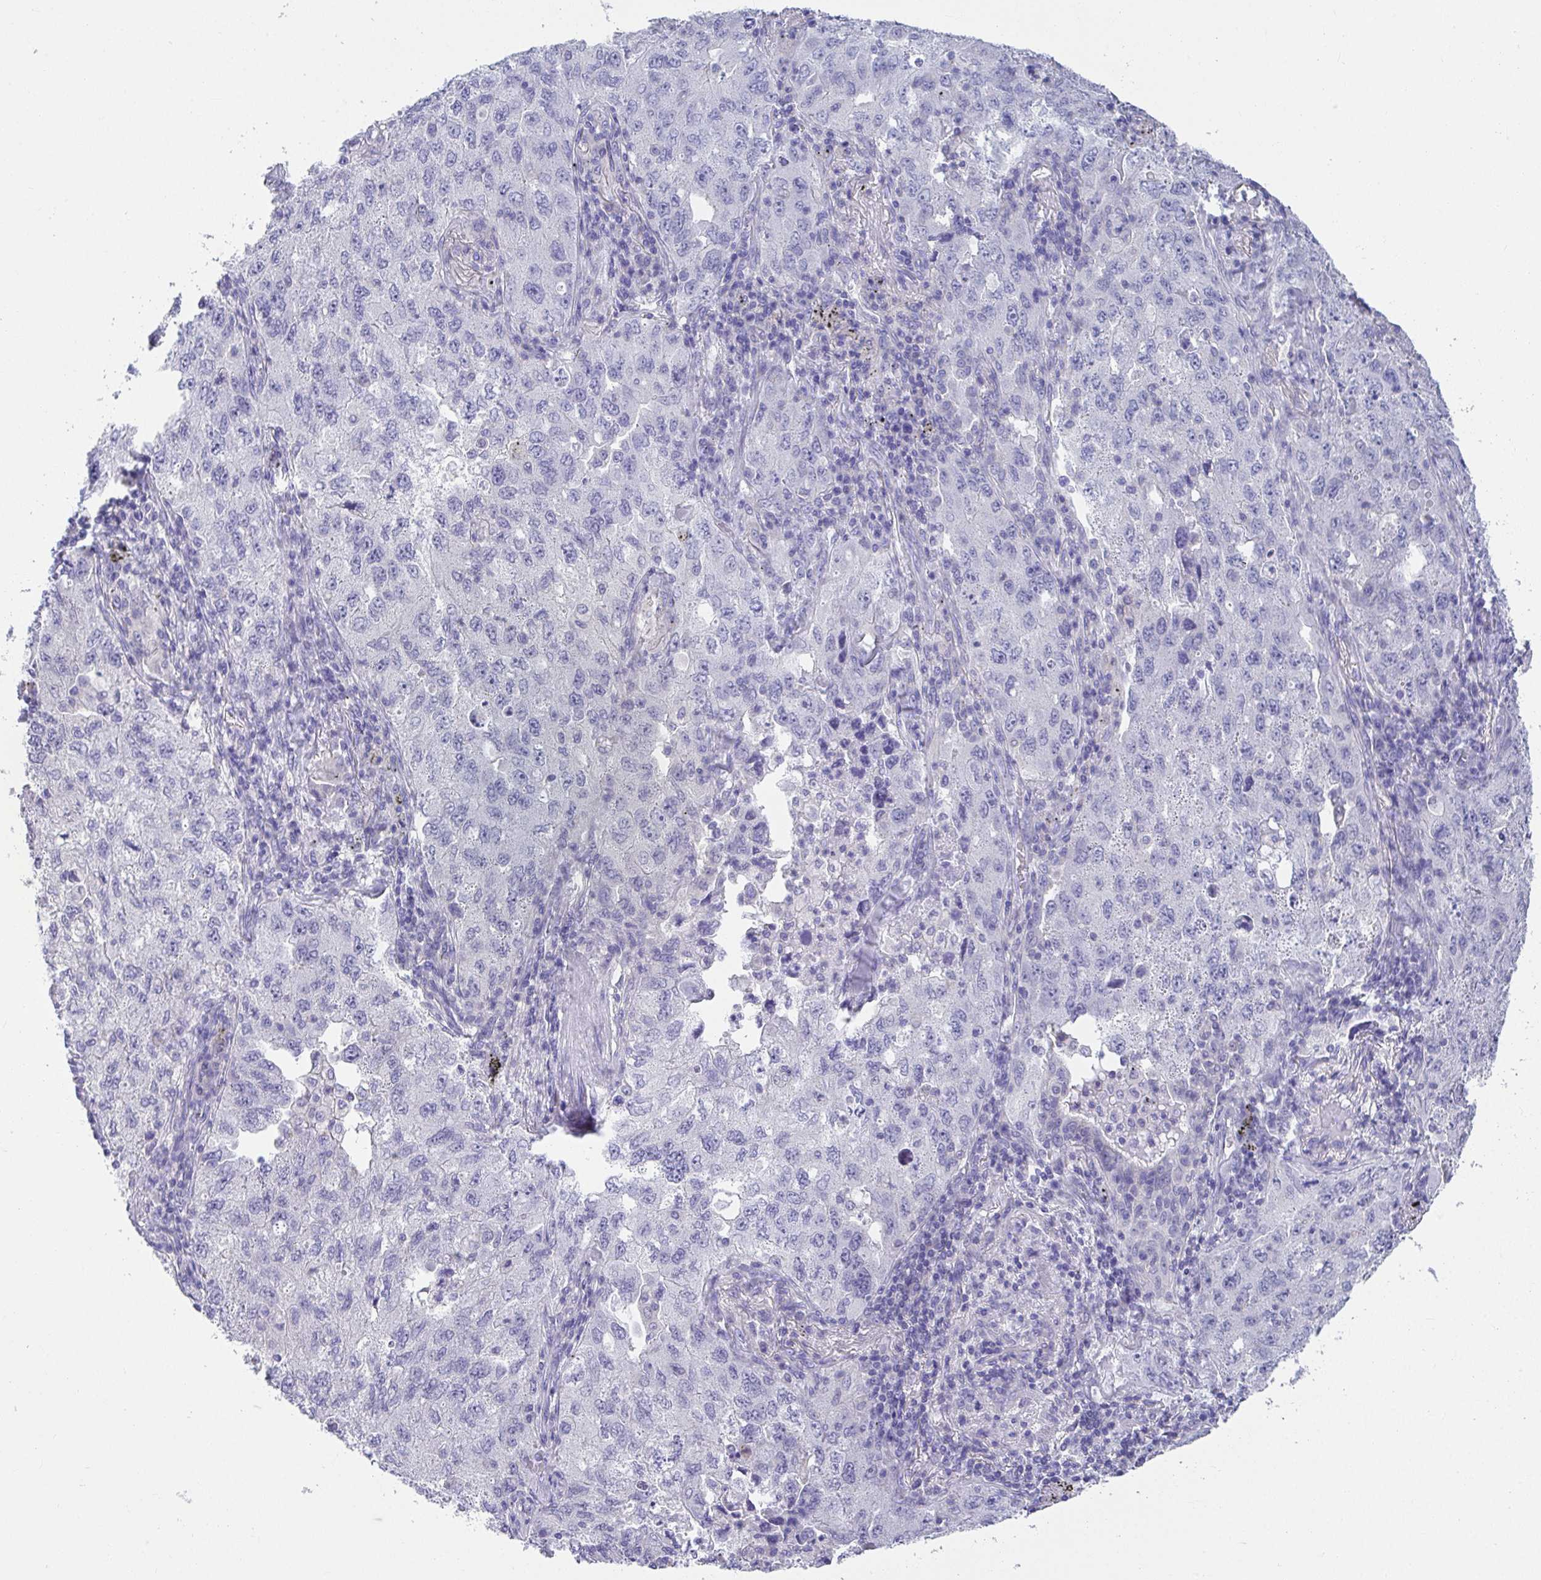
{"staining": {"intensity": "negative", "quantity": "none", "location": "none"}, "tissue": "lung cancer", "cell_type": "Tumor cells", "image_type": "cancer", "snomed": [{"axis": "morphology", "description": "Adenocarcinoma, NOS"}, {"axis": "topography", "description": "Lung"}], "caption": "The photomicrograph displays no significant staining in tumor cells of lung cancer (adenocarcinoma).", "gene": "CXCR1", "patient": {"sex": "female", "age": 57}}